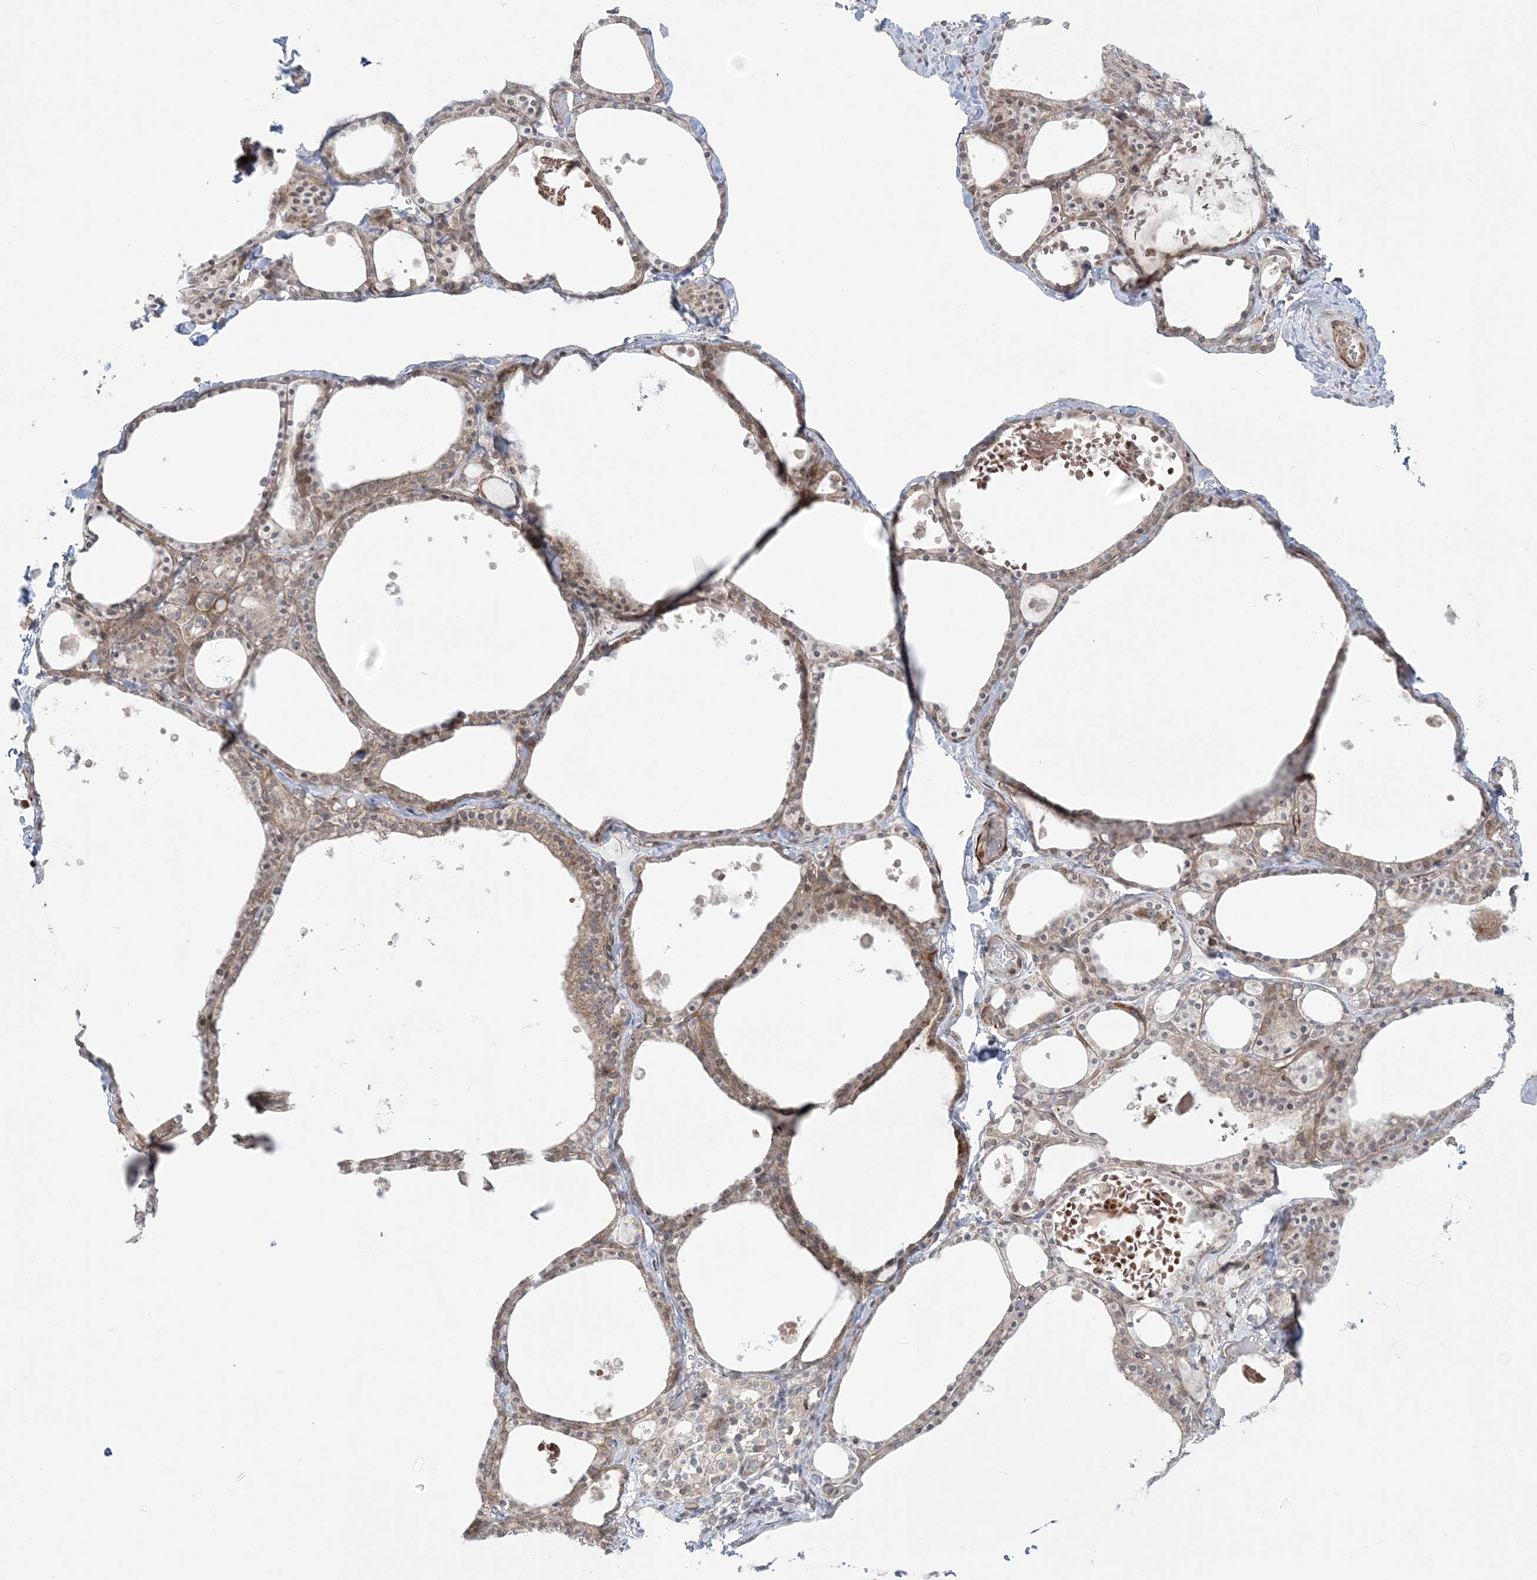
{"staining": {"intensity": "moderate", "quantity": ">75%", "location": "cytoplasmic/membranous"}, "tissue": "thyroid gland", "cell_type": "Glandular cells", "image_type": "normal", "snomed": [{"axis": "morphology", "description": "Normal tissue, NOS"}, {"axis": "topography", "description": "Thyroid gland"}], "caption": "Protein staining reveals moderate cytoplasmic/membranous positivity in approximately >75% of glandular cells in unremarkable thyroid gland. (DAB IHC with brightfield microscopy, high magnification).", "gene": "NUDT9", "patient": {"sex": "male", "age": 56}}